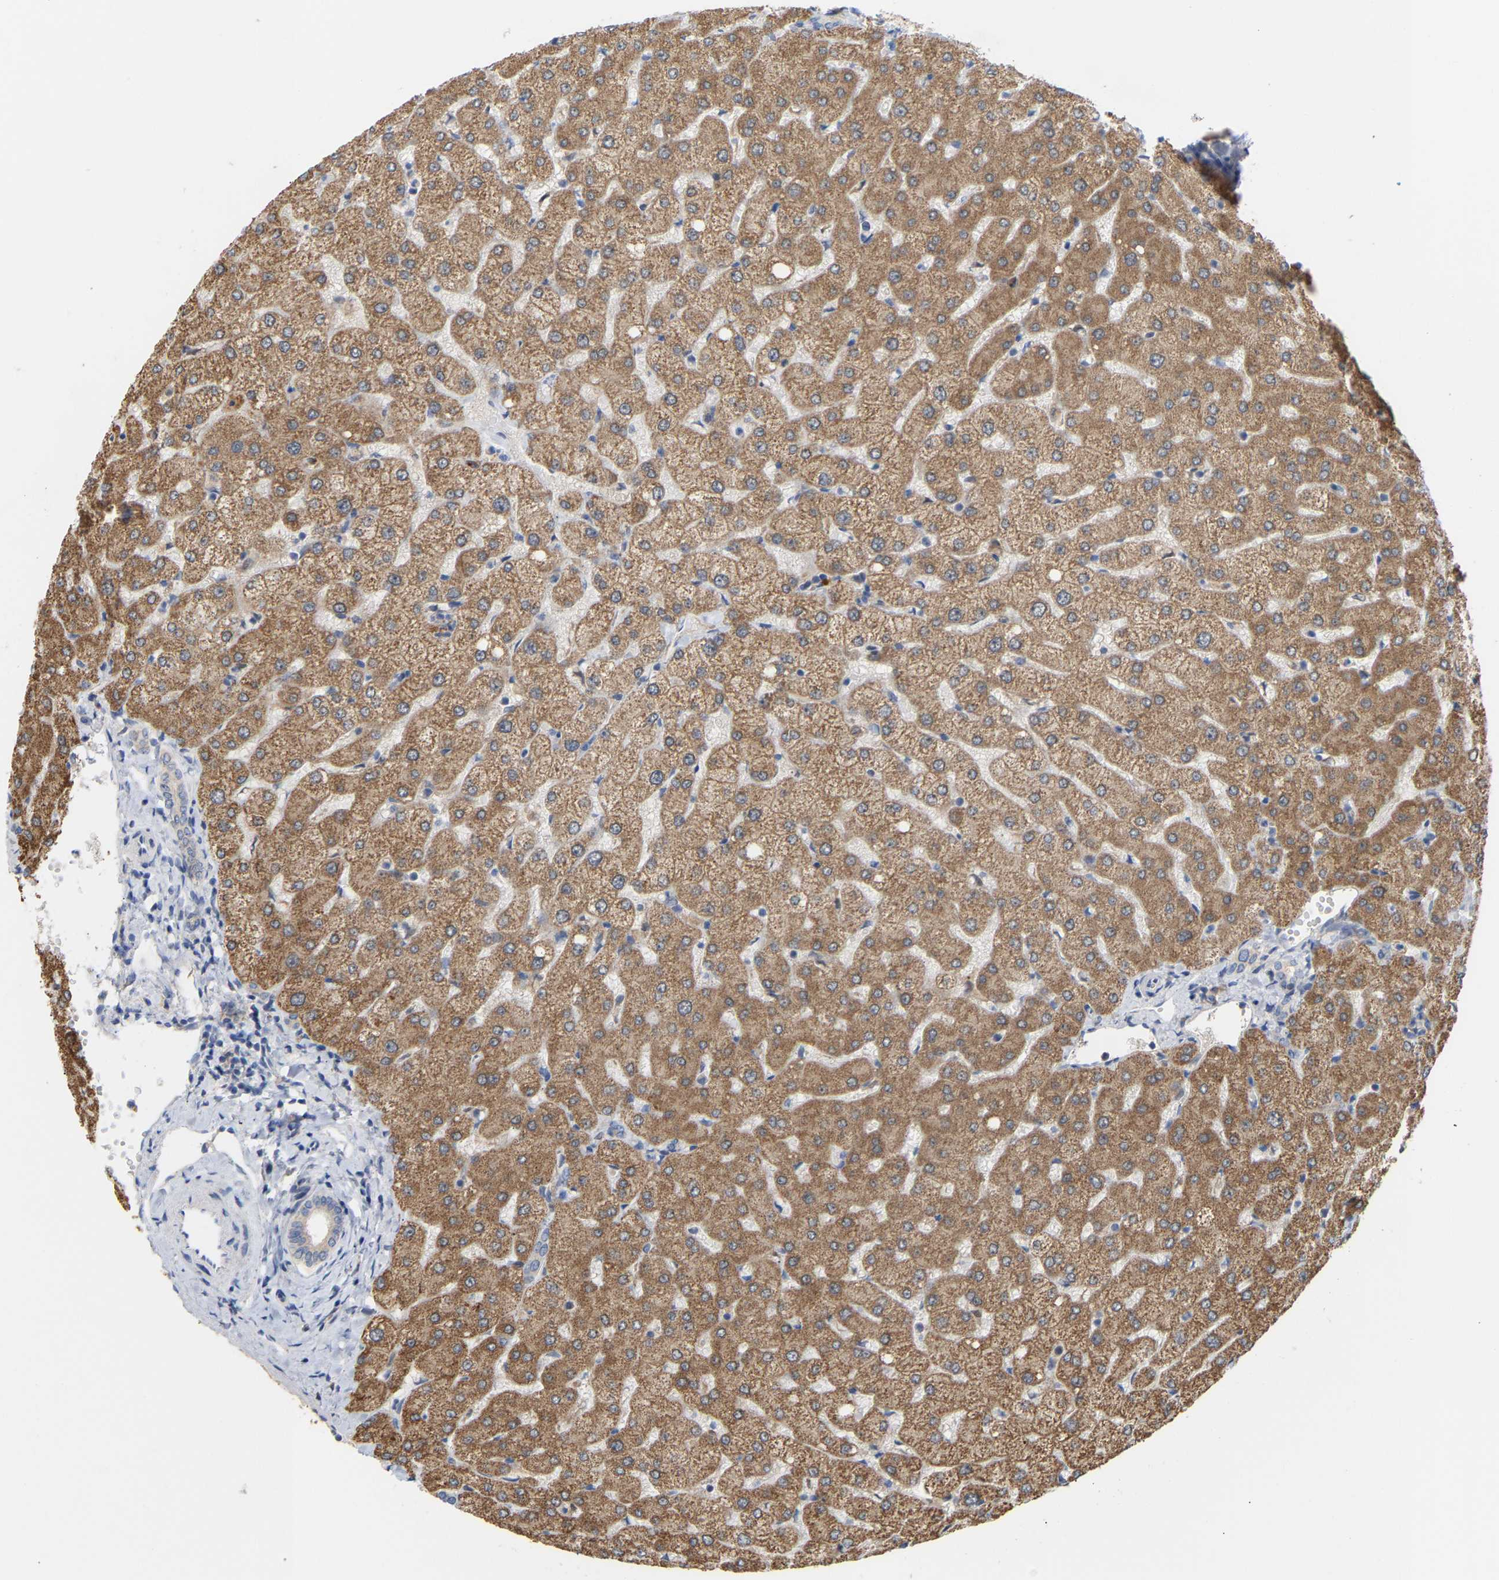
{"staining": {"intensity": "weak", "quantity": "<25%", "location": "cytoplasmic/membranous"}, "tissue": "liver", "cell_type": "Cholangiocytes", "image_type": "normal", "snomed": [{"axis": "morphology", "description": "Normal tissue, NOS"}, {"axis": "topography", "description": "Liver"}], "caption": "The image reveals no significant staining in cholangiocytes of liver.", "gene": "TPMT", "patient": {"sex": "female", "age": 54}}